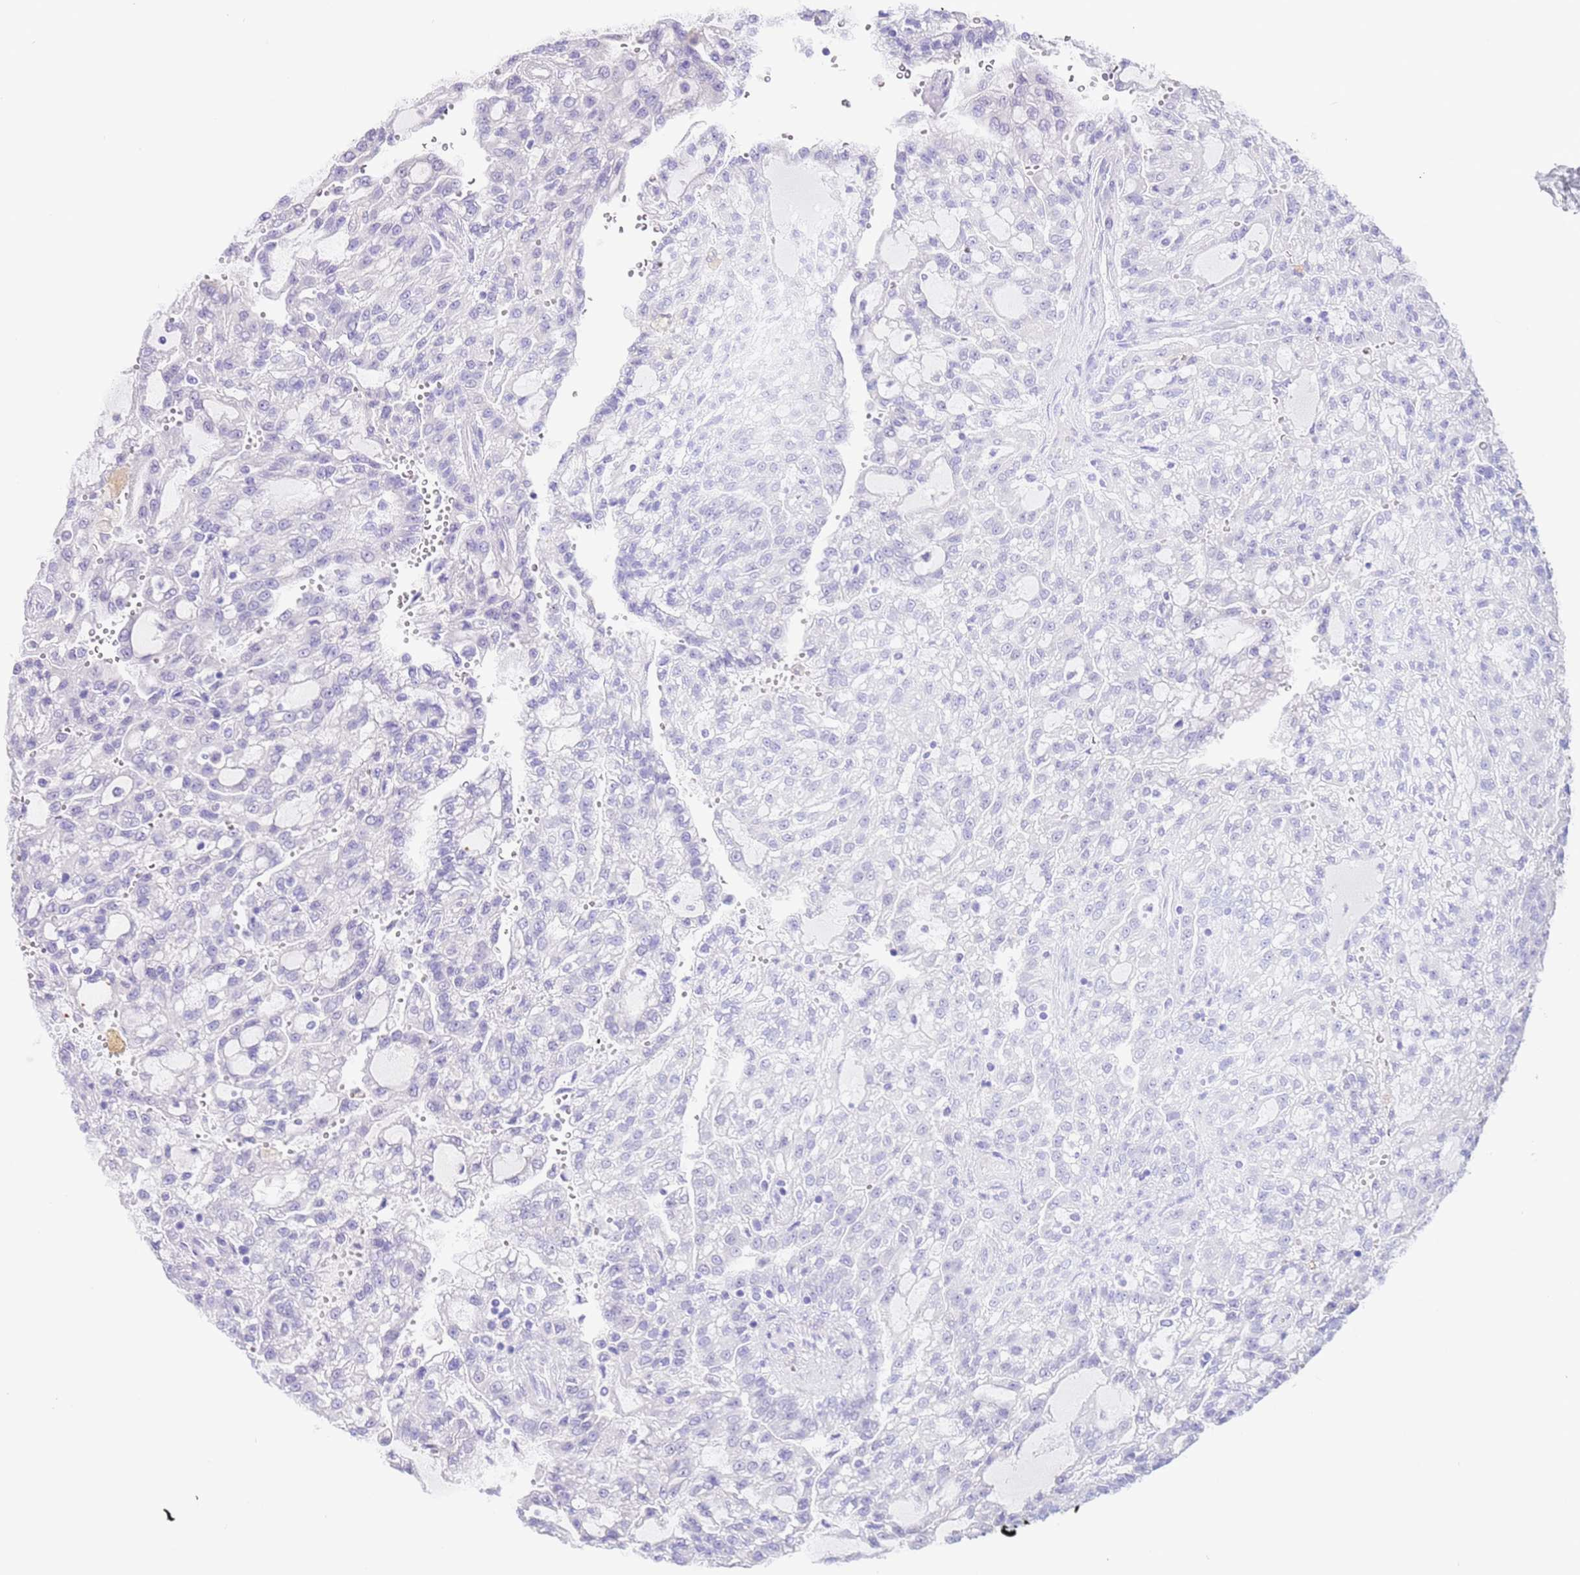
{"staining": {"intensity": "negative", "quantity": "none", "location": "none"}, "tissue": "renal cancer", "cell_type": "Tumor cells", "image_type": "cancer", "snomed": [{"axis": "morphology", "description": "Adenocarcinoma, NOS"}, {"axis": "topography", "description": "Kidney"}], "caption": "An IHC histopathology image of renal adenocarcinoma is shown. There is no staining in tumor cells of renal adenocarcinoma.", "gene": "CPB1", "patient": {"sex": "male", "age": 63}}